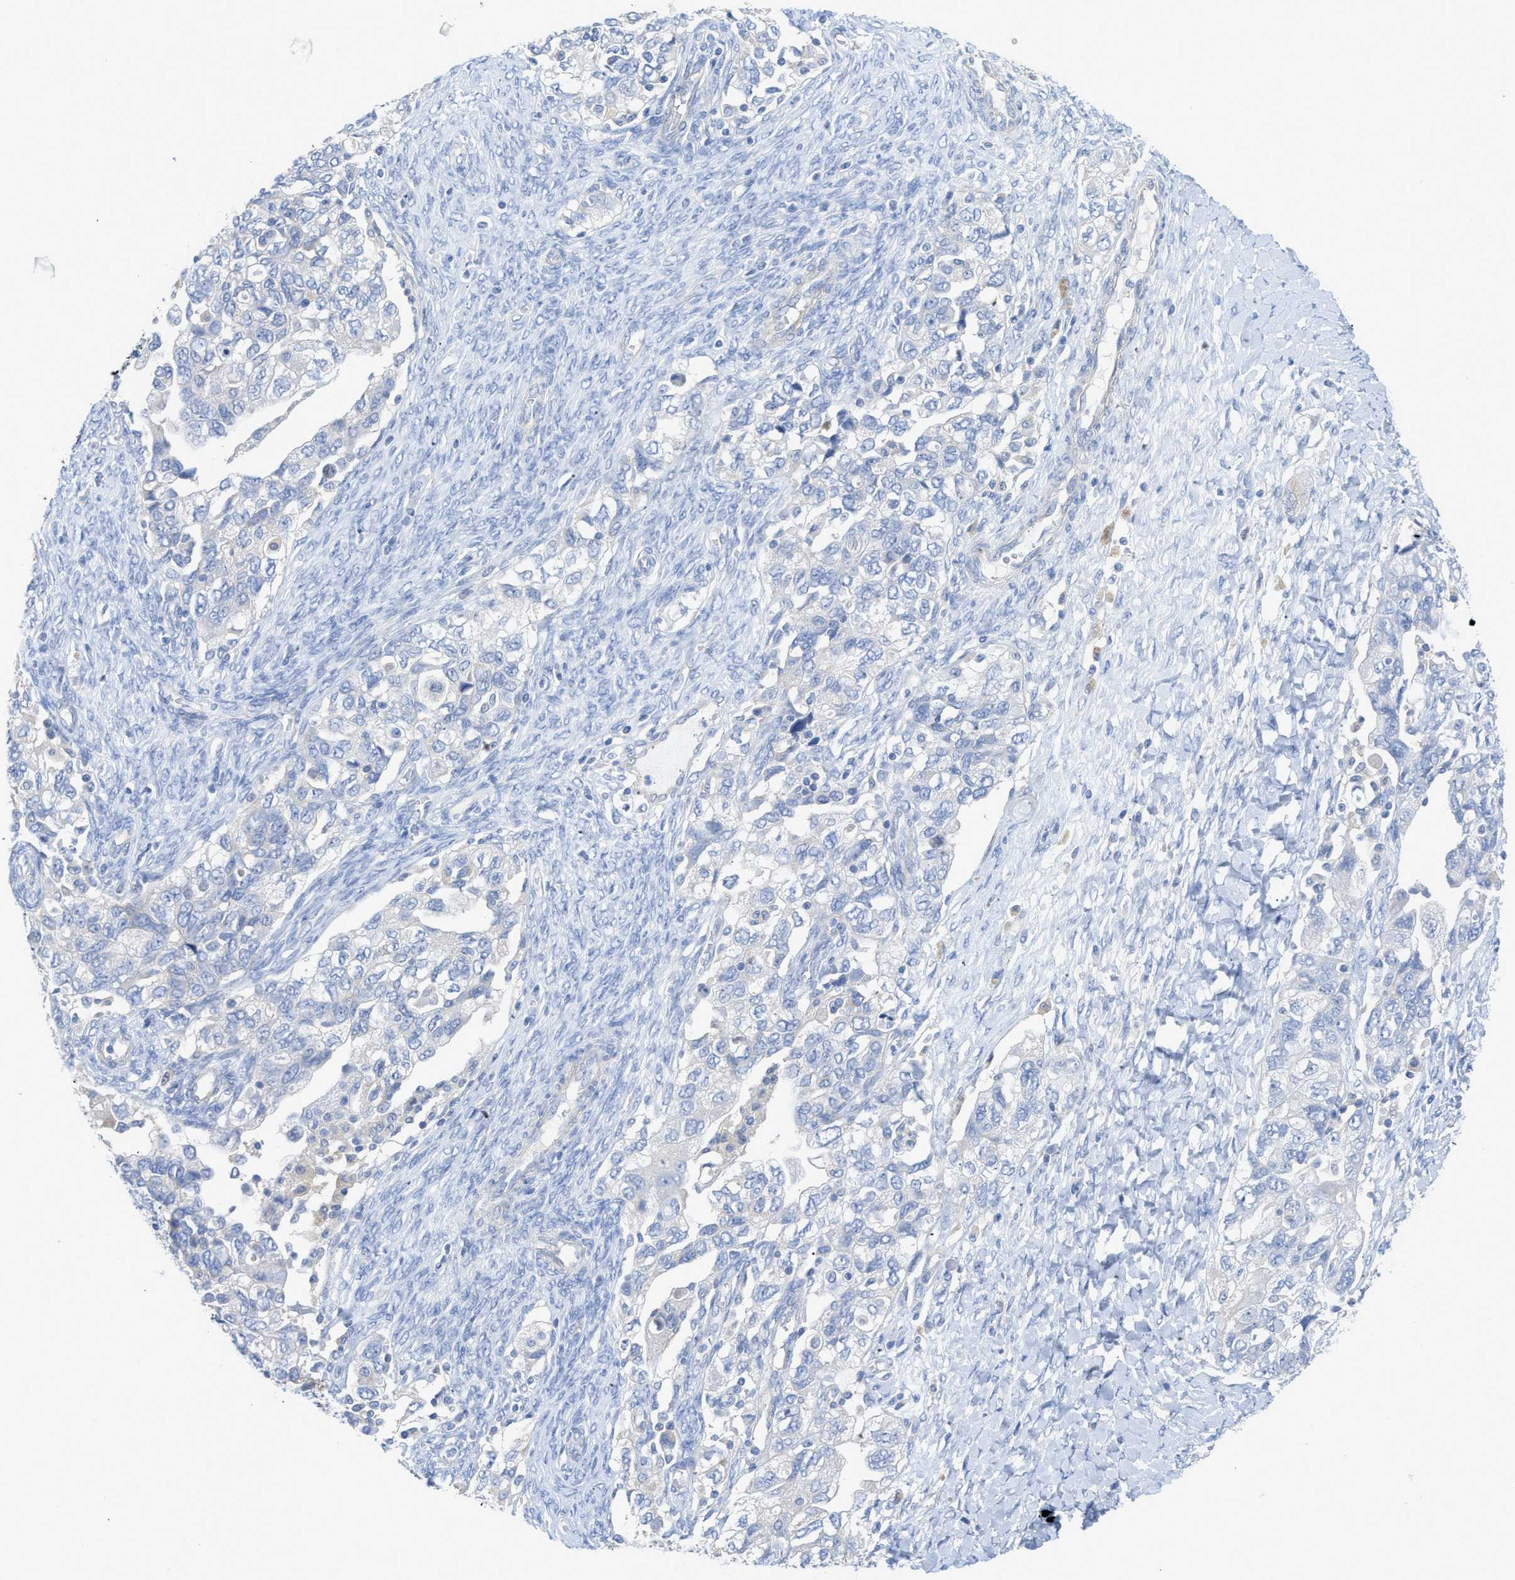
{"staining": {"intensity": "negative", "quantity": "none", "location": "none"}, "tissue": "ovarian cancer", "cell_type": "Tumor cells", "image_type": "cancer", "snomed": [{"axis": "morphology", "description": "Carcinoma, NOS"}, {"axis": "morphology", "description": "Cystadenocarcinoma, serous, NOS"}, {"axis": "topography", "description": "Ovary"}], "caption": "DAB immunohistochemical staining of ovarian cancer demonstrates no significant positivity in tumor cells.", "gene": "MYL3", "patient": {"sex": "female", "age": 69}}